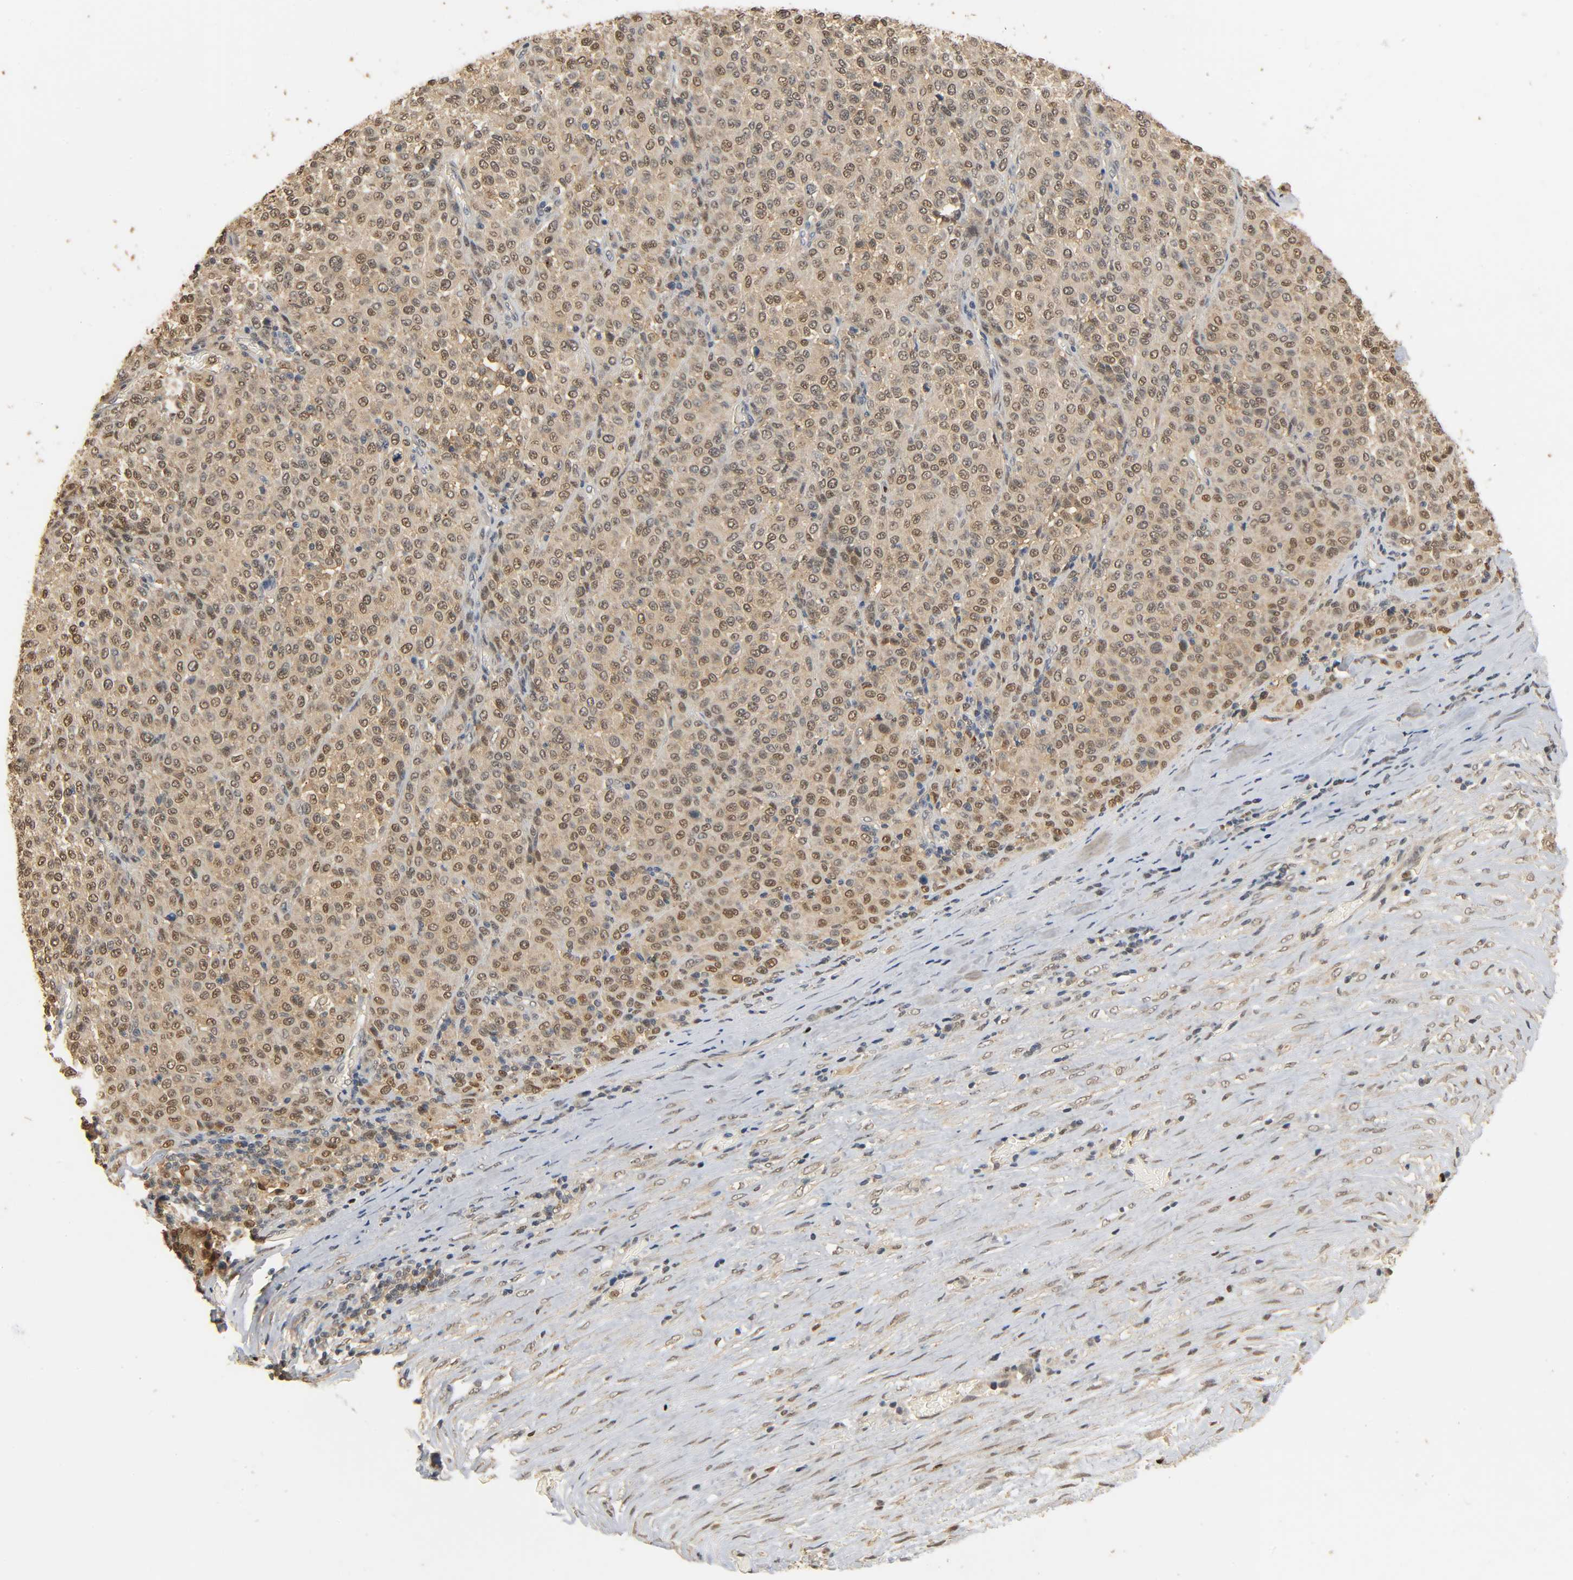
{"staining": {"intensity": "moderate", "quantity": ">75%", "location": "cytoplasmic/membranous,nuclear"}, "tissue": "melanoma", "cell_type": "Tumor cells", "image_type": "cancer", "snomed": [{"axis": "morphology", "description": "Malignant melanoma, Metastatic site"}, {"axis": "topography", "description": "Pancreas"}], "caption": "Malignant melanoma (metastatic site) stained for a protein reveals moderate cytoplasmic/membranous and nuclear positivity in tumor cells.", "gene": "ZFPM2", "patient": {"sex": "female", "age": 30}}